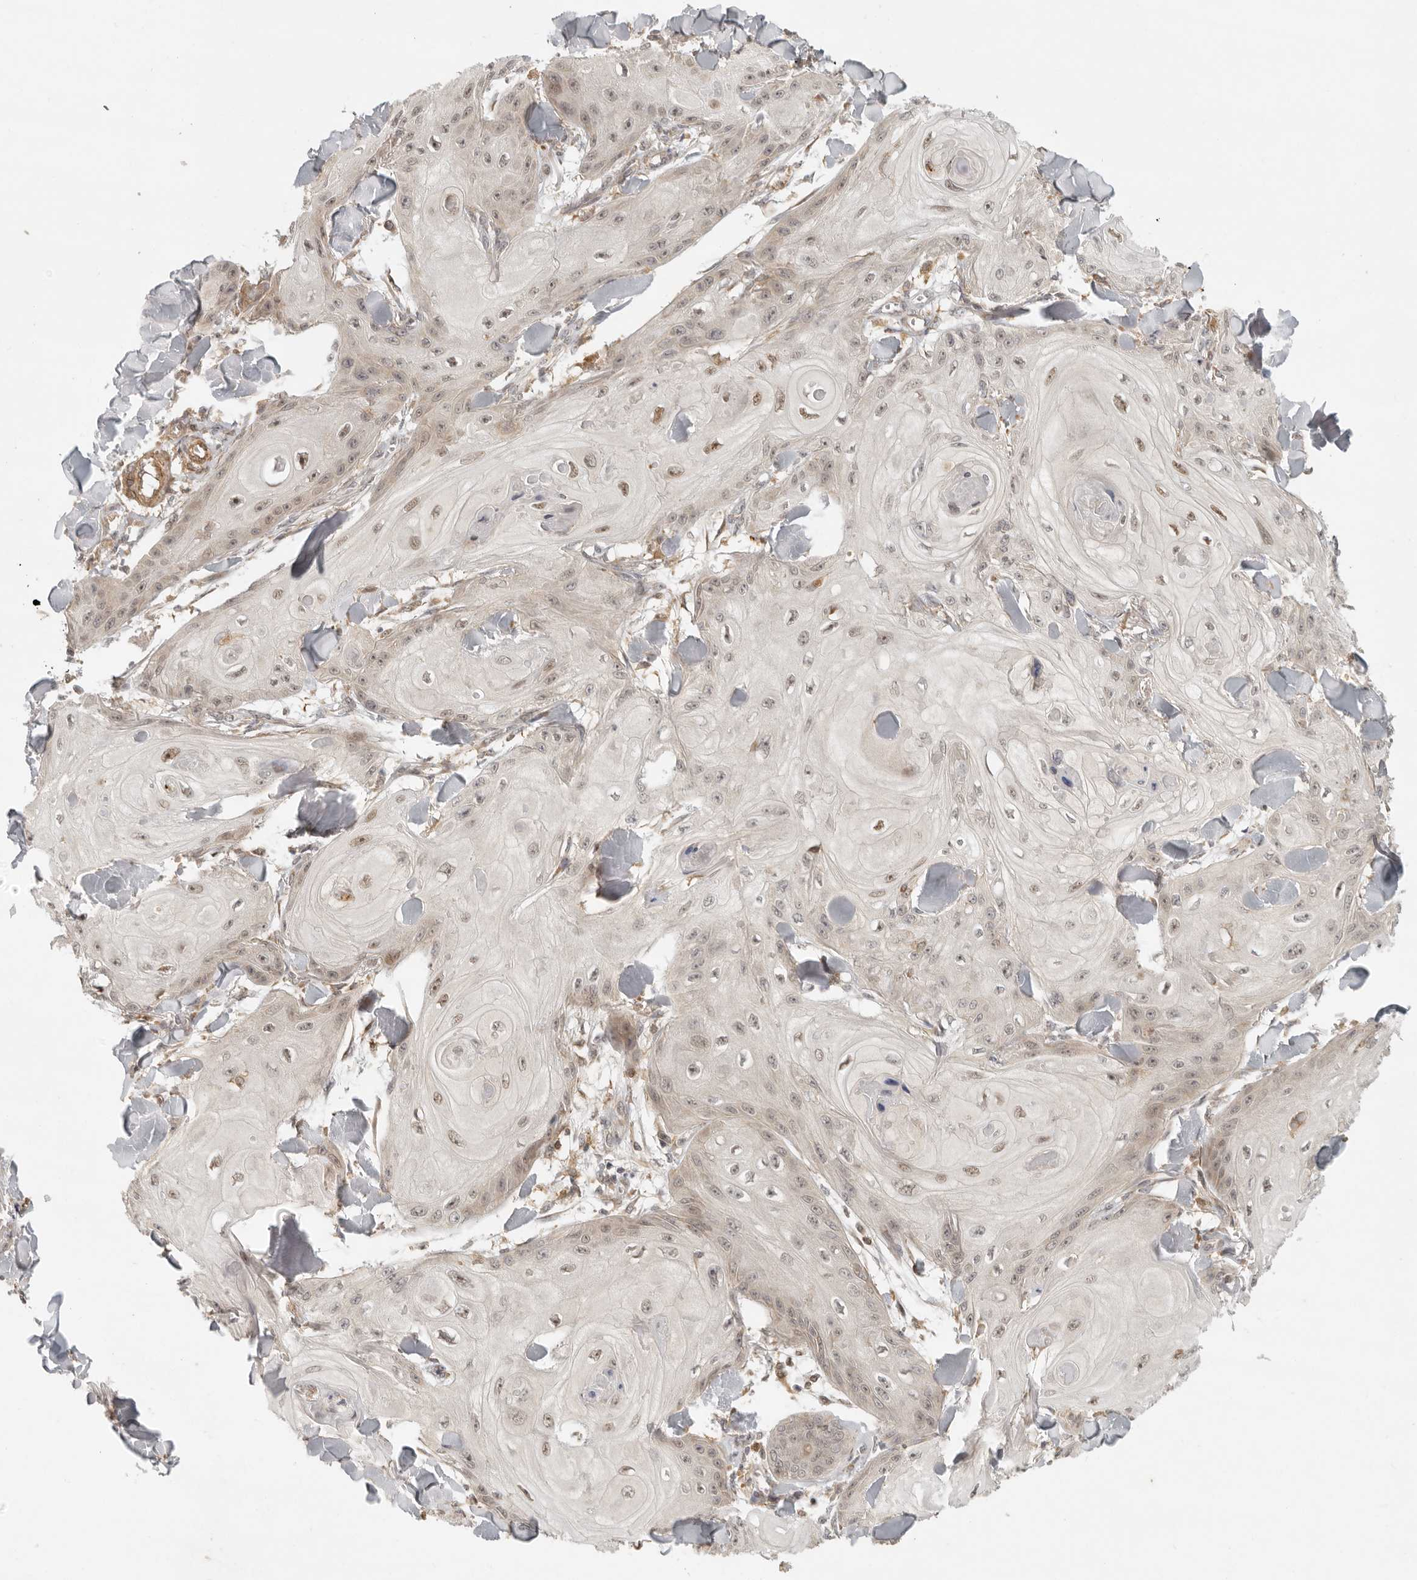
{"staining": {"intensity": "weak", "quantity": ">75%", "location": "nuclear"}, "tissue": "skin cancer", "cell_type": "Tumor cells", "image_type": "cancer", "snomed": [{"axis": "morphology", "description": "Squamous cell carcinoma, NOS"}, {"axis": "topography", "description": "Skin"}], "caption": "This is a photomicrograph of immunohistochemistry staining of squamous cell carcinoma (skin), which shows weak staining in the nuclear of tumor cells.", "gene": "AHDC1", "patient": {"sex": "male", "age": 74}}